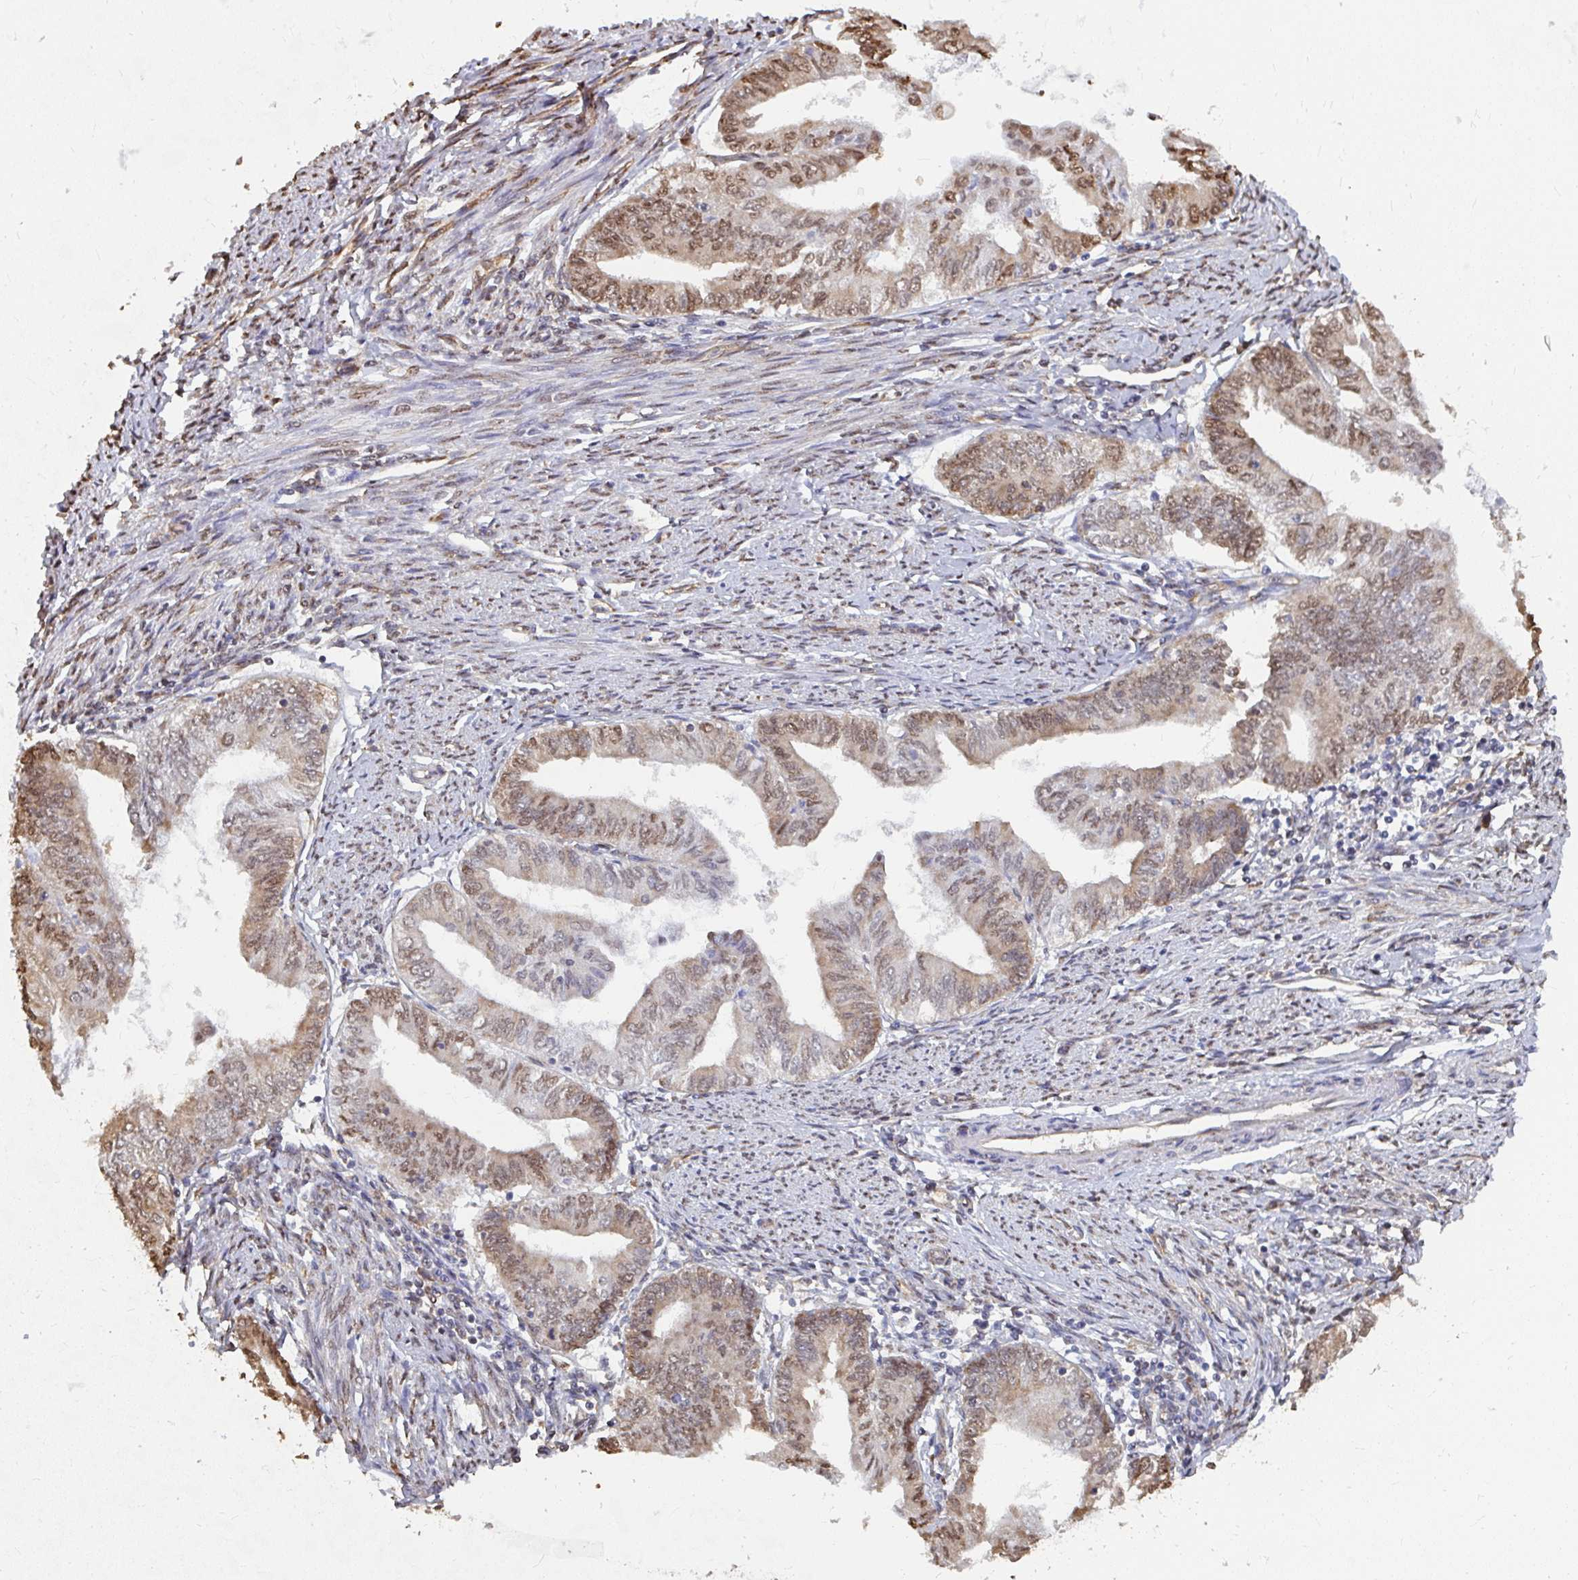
{"staining": {"intensity": "moderate", "quantity": "25%-75%", "location": "cytoplasmic/membranous,nuclear"}, "tissue": "endometrial cancer", "cell_type": "Tumor cells", "image_type": "cancer", "snomed": [{"axis": "morphology", "description": "Adenocarcinoma, NOS"}, {"axis": "topography", "description": "Endometrium"}], "caption": "Human endometrial cancer (adenocarcinoma) stained for a protein (brown) shows moderate cytoplasmic/membranous and nuclear positive positivity in about 25%-75% of tumor cells.", "gene": "SYNCRIP", "patient": {"sex": "female", "age": 66}}